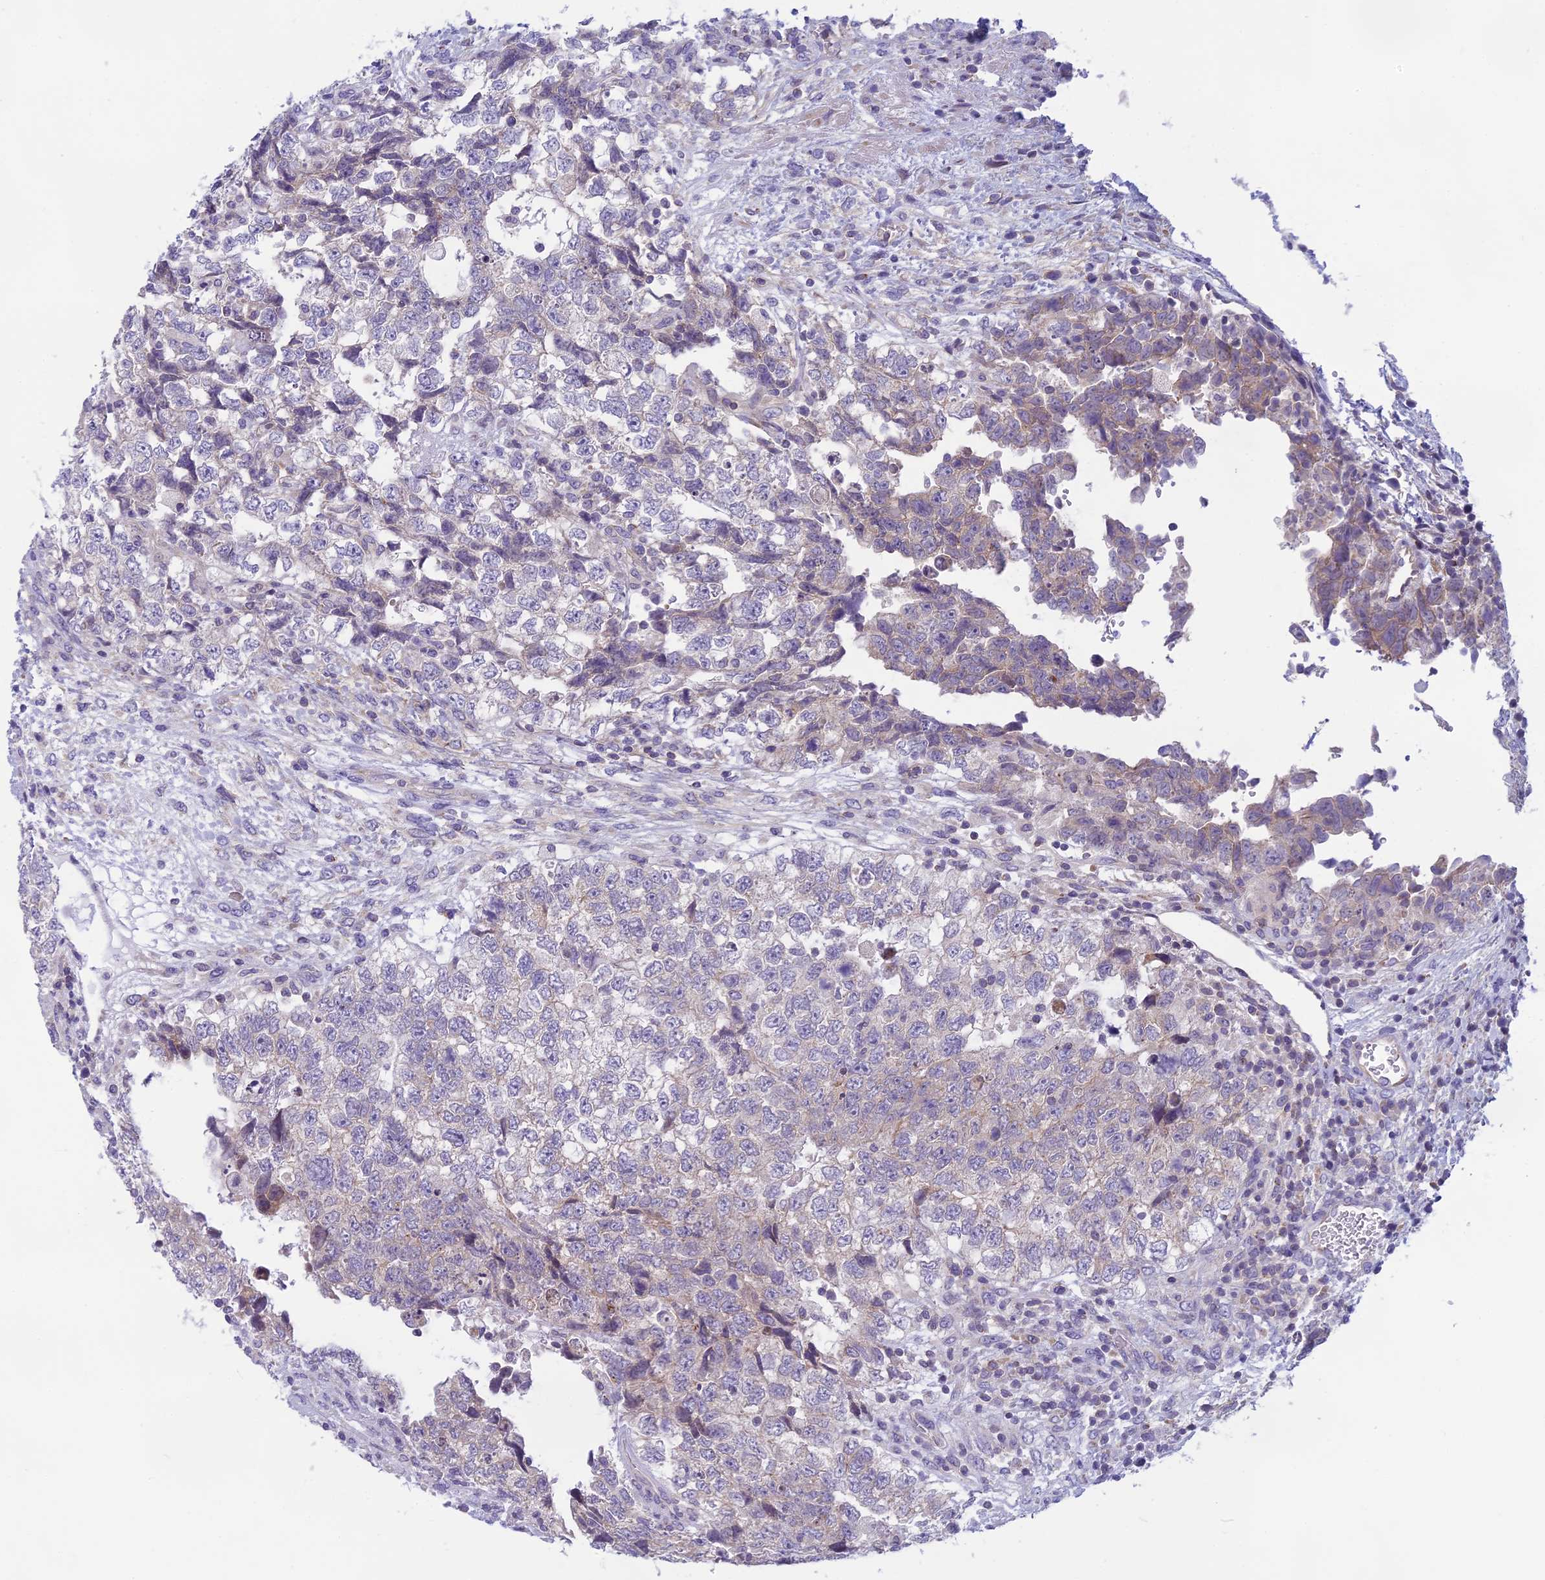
{"staining": {"intensity": "weak", "quantity": "<25%", "location": "cytoplasmic/membranous"}, "tissue": "testis cancer", "cell_type": "Tumor cells", "image_type": "cancer", "snomed": [{"axis": "morphology", "description": "Carcinoma, Embryonal, NOS"}, {"axis": "topography", "description": "Testis"}], "caption": "Human embryonal carcinoma (testis) stained for a protein using IHC shows no expression in tumor cells.", "gene": "ARHGEF37", "patient": {"sex": "male", "age": 37}}